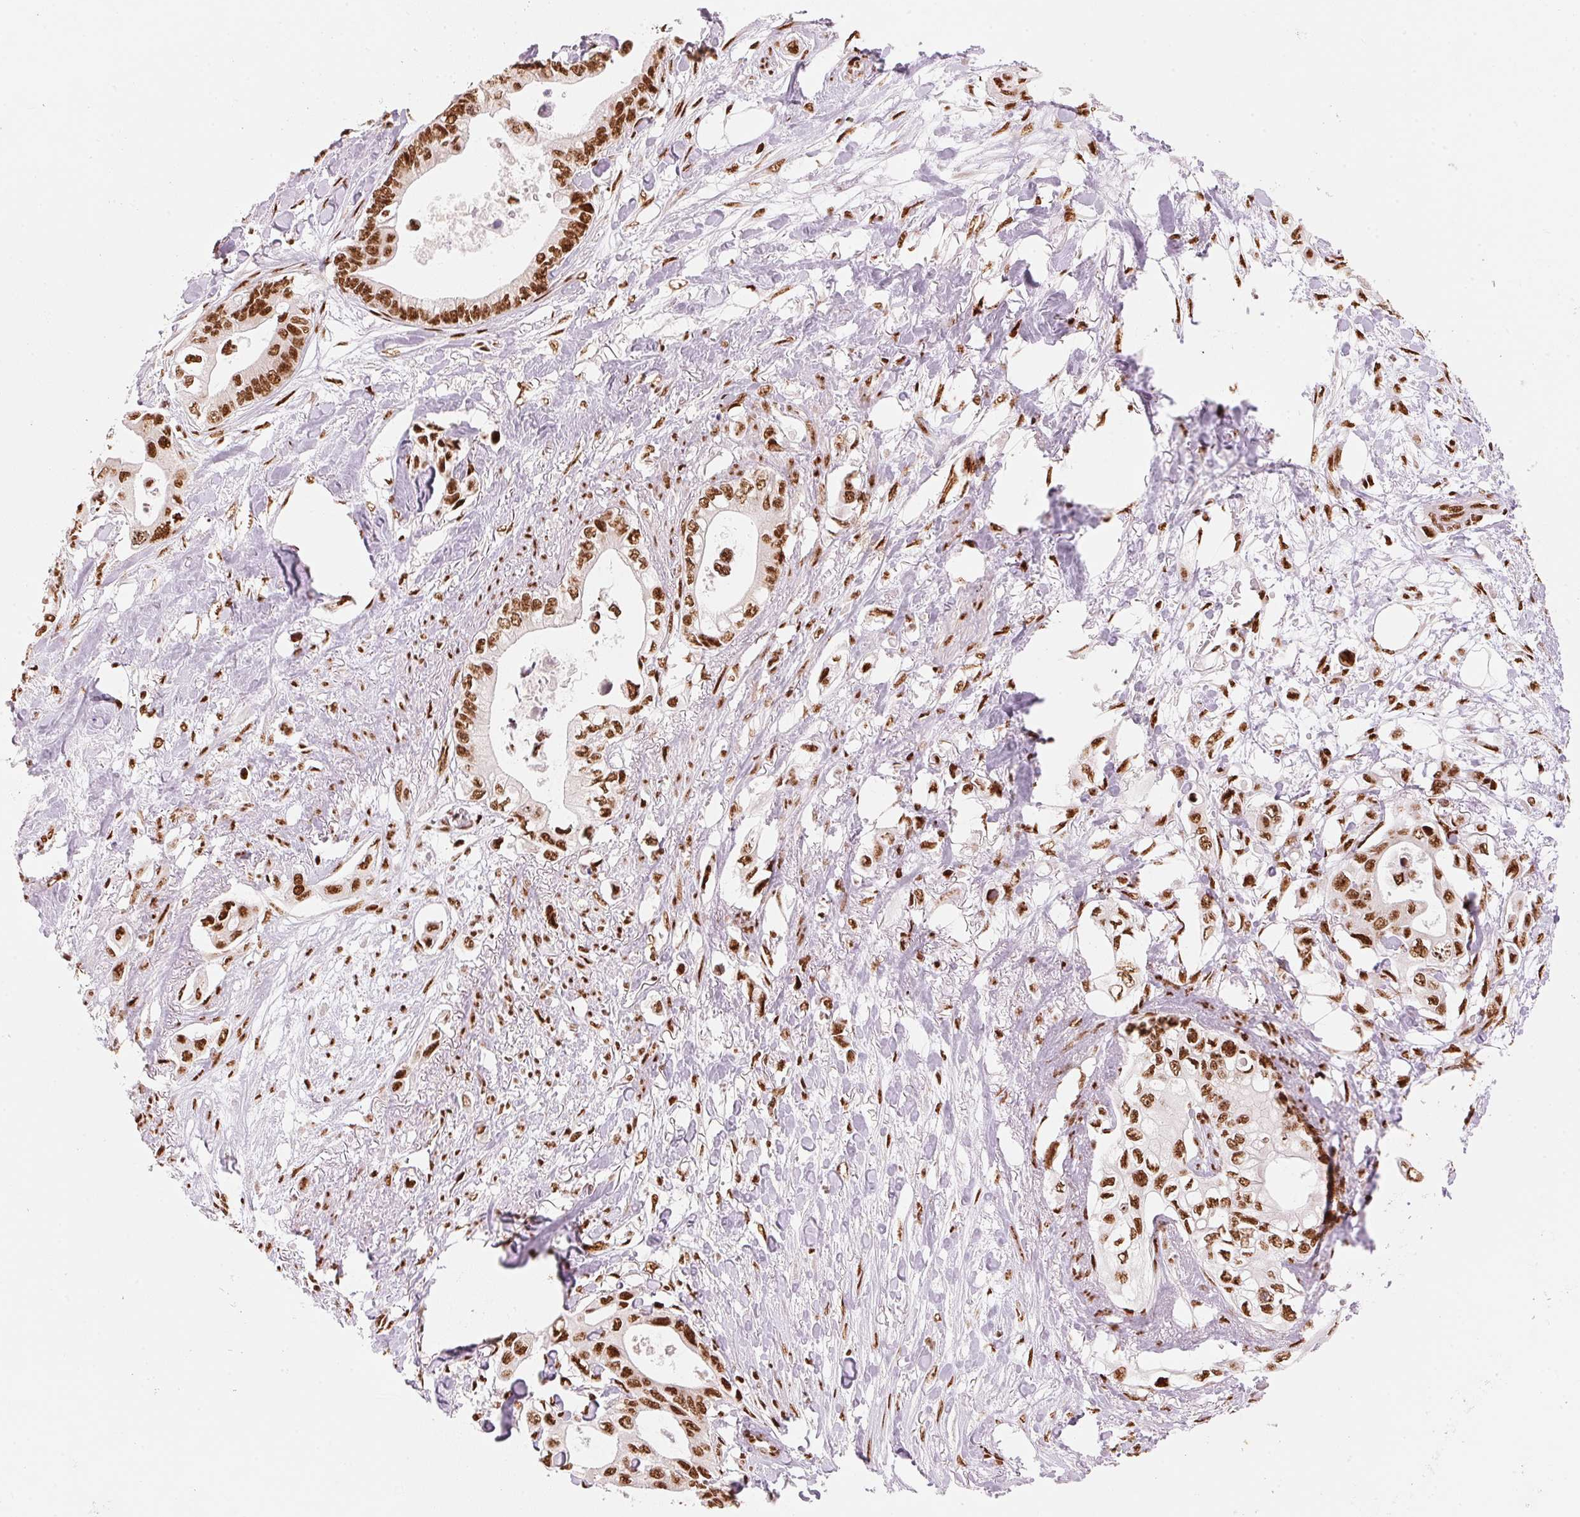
{"staining": {"intensity": "strong", "quantity": ">75%", "location": "nuclear"}, "tissue": "pancreatic cancer", "cell_type": "Tumor cells", "image_type": "cancer", "snomed": [{"axis": "morphology", "description": "Adenocarcinoma, NOS"}, {"axis": "topography", "description": "Pancreas"}], "caption": "Immunohistochemical staining of pancreatic cancer exhibits strong nuclear protein staining in approximately >75% of tumor cells. The protein is shown in brown color, while the nuclei are stained blue.", "gene": "NXF1", "patient": {"sex": "female", "age": 63}}